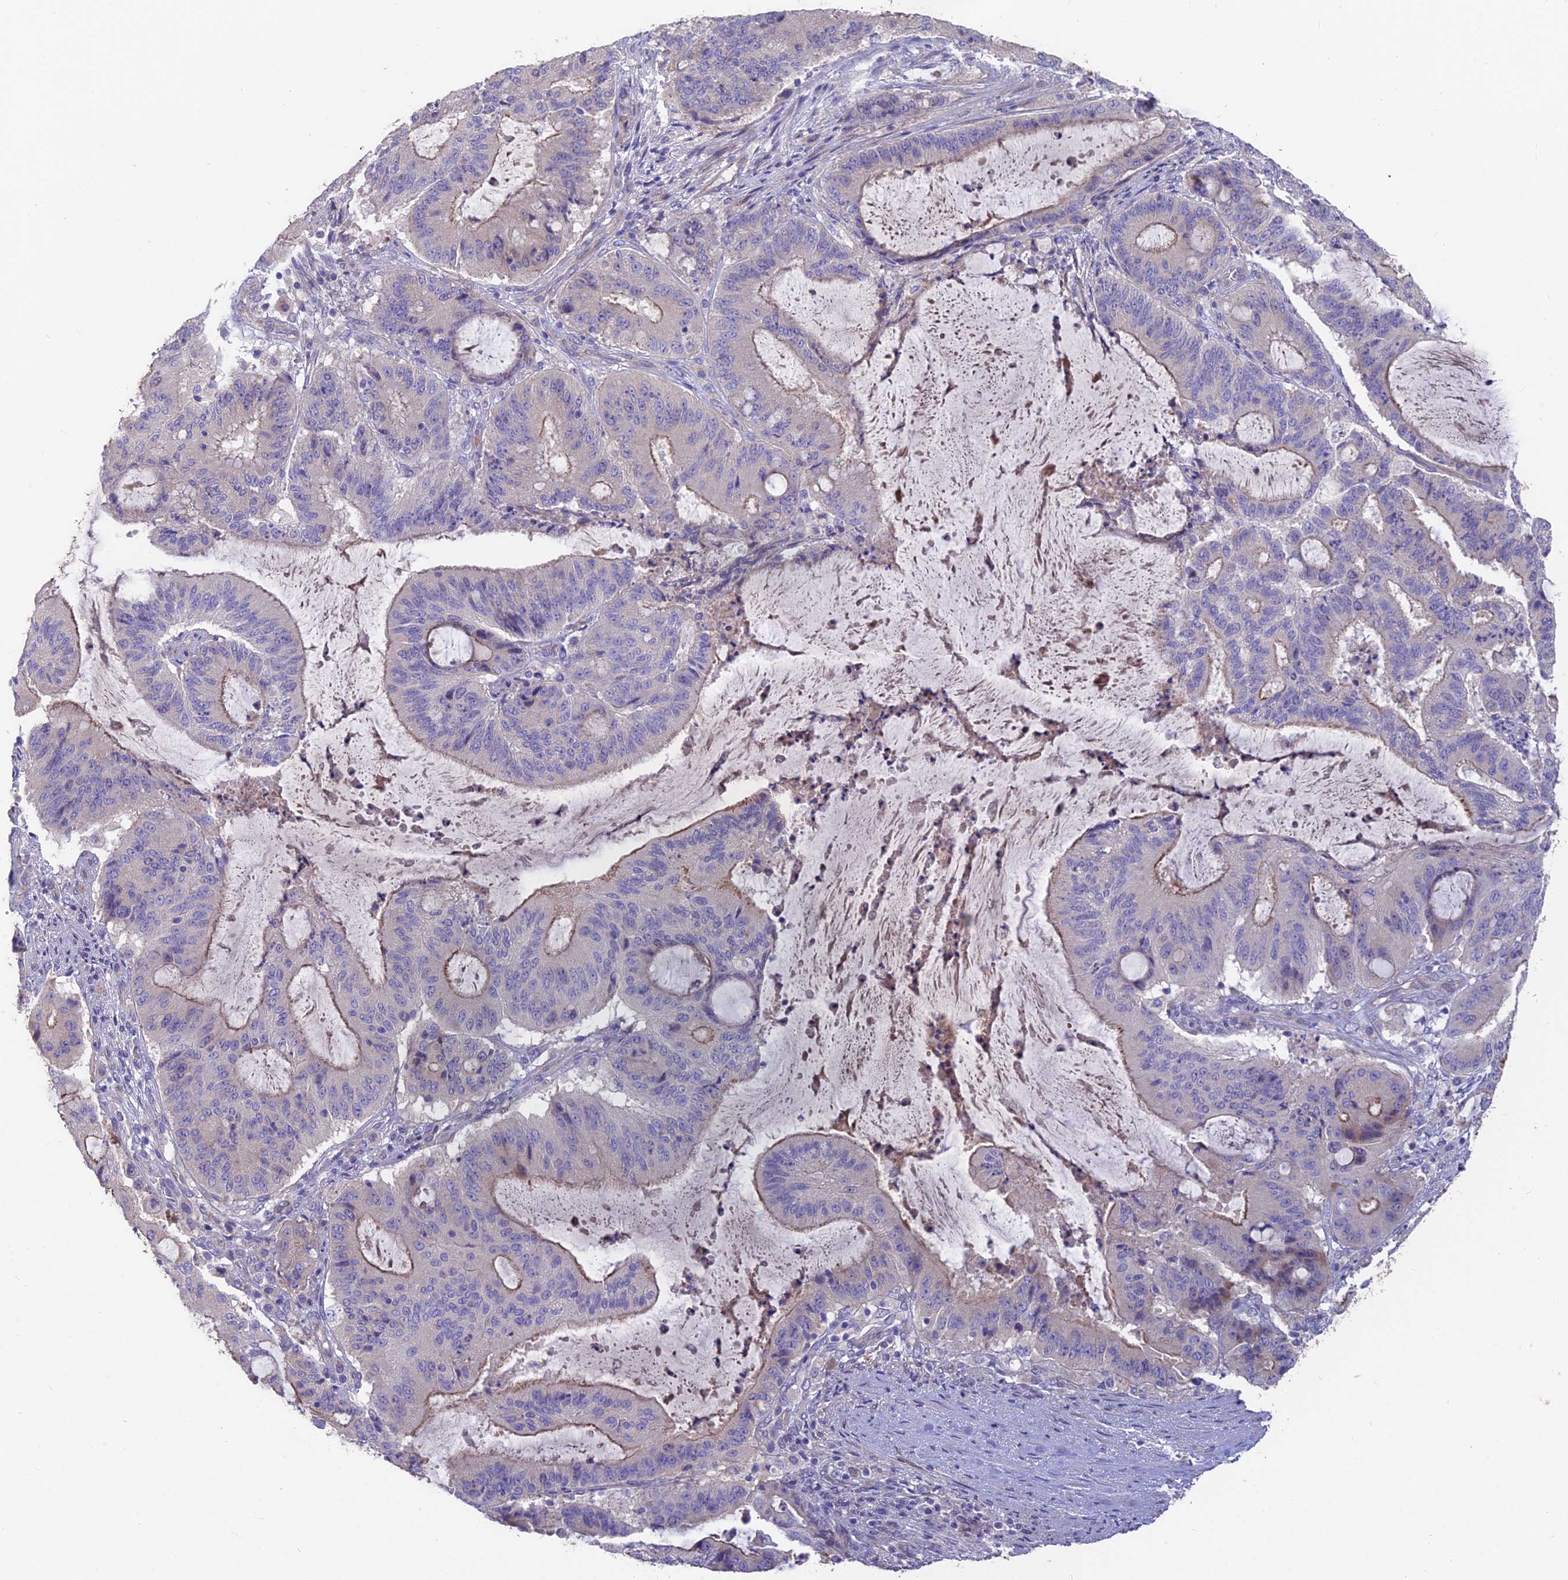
{"staining": {"intensity": "moderate", "quantity": "<25%", "location": "cytoplasmic/membranous"}, "tissue": "liver cancer", "cell_type": "Tumor cells", "image_type": "cancer", "snomed": [{"axis": "morphology", "description": "Normal tissue, NOS"}, {"axis": "morphology", "description": "Cholangiocarcinoma"}, {"axis": "topography", "description": "Liver"}, {"axis": "topography", "description": "Peripheral nerve tissue"}], "caption": "This micrograph reveals immunohistochemistry staining of cholangiocarcinoma (liver), with low moderate cytoplasmic/membranous positivity in approximately <25% of tumor cells.", "gene": "FAM168B", "patient": {"sex": "female", "age": 73}}